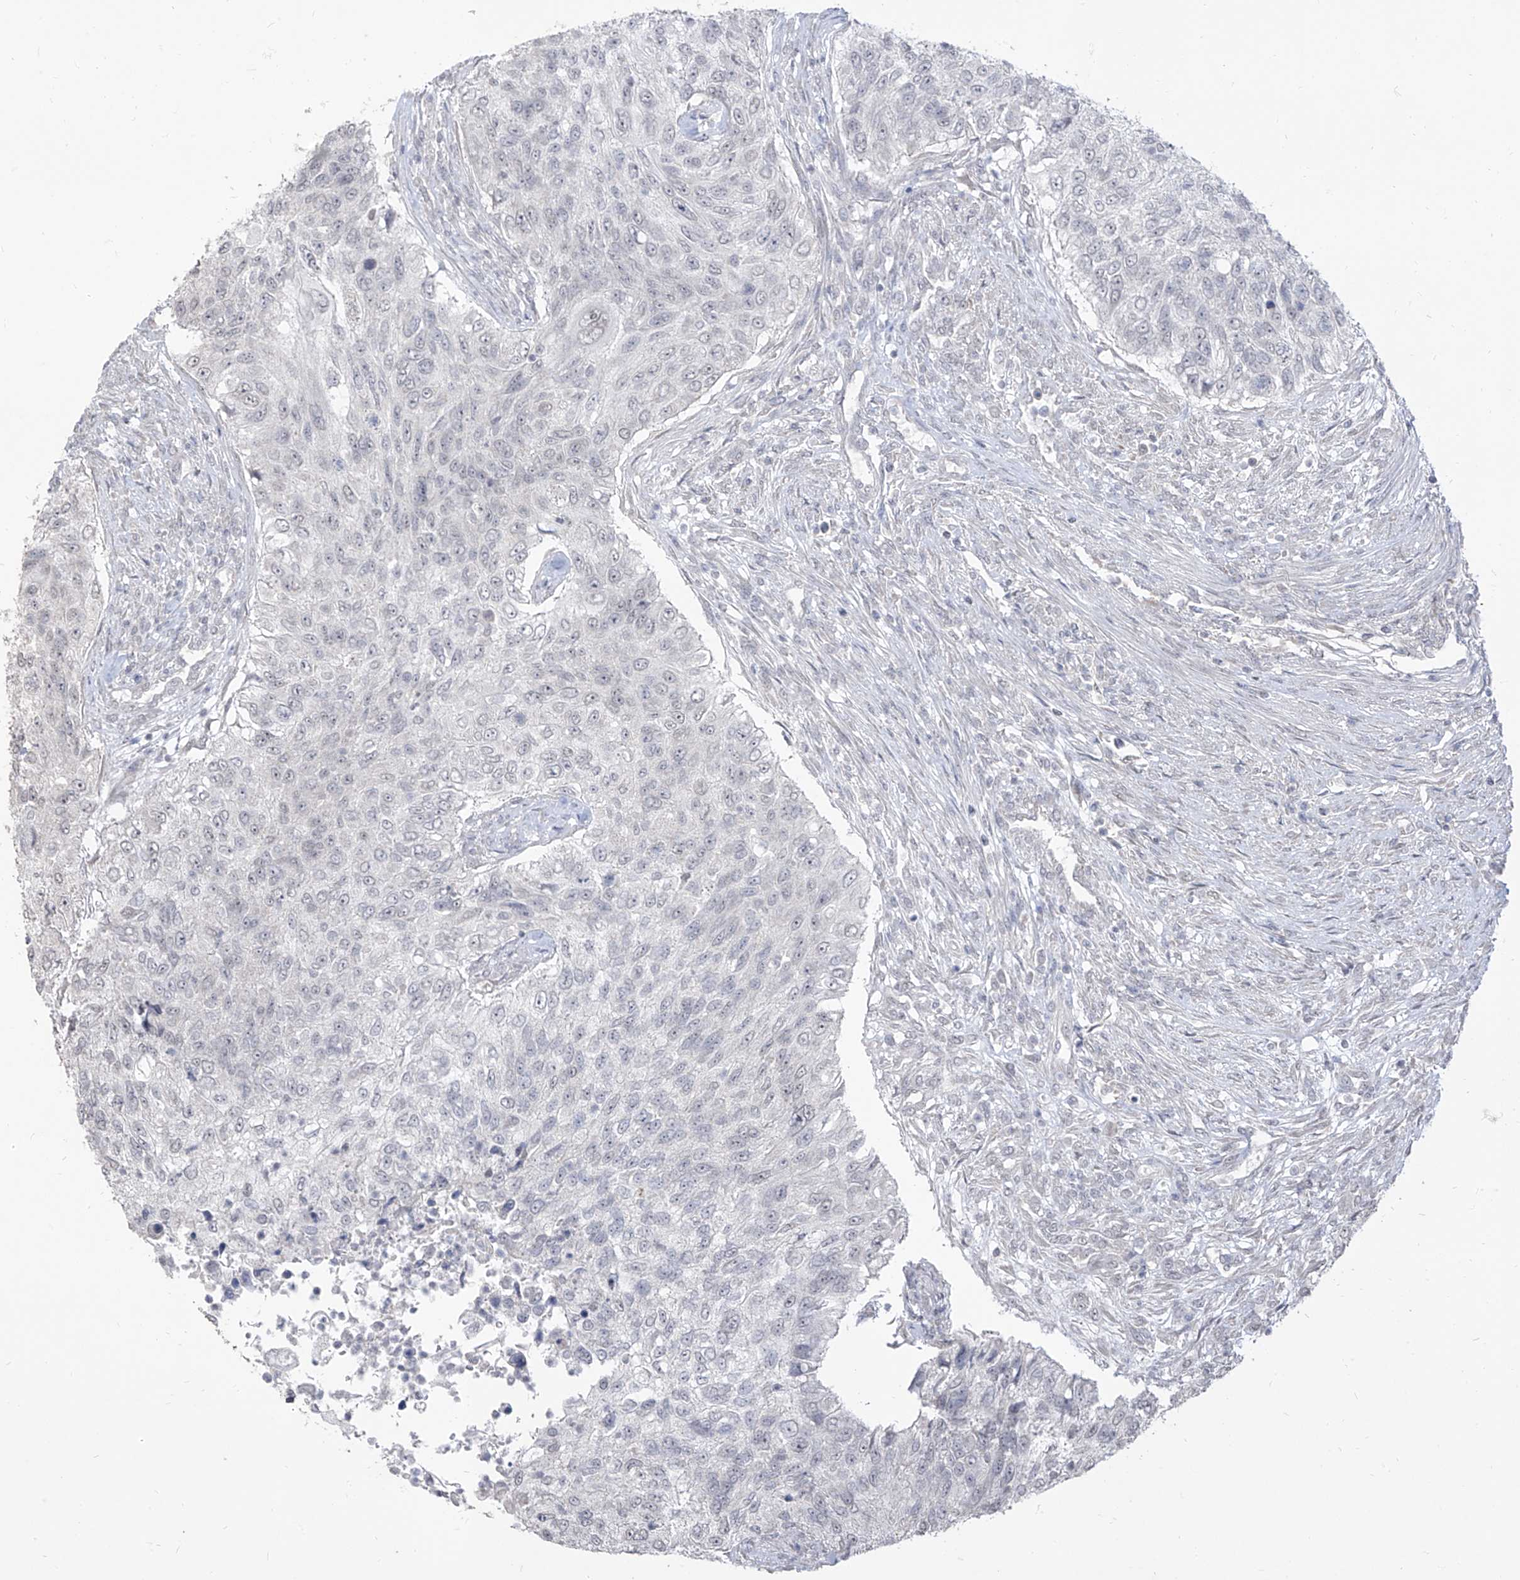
{"staining": {"intensity": "negative", "quantity": "none", "location": "none"}, "tissue": "urothelial cancer", "cell_type": "Tumor cells", "image_type": "cancer", "snomed": [{"axis": "morphology", "description": "Urothelial carcinoma, High grade"}, {"axis": "topography", "description": "Urinary bladder"}], "caption": "Protein analysis of urothelial cancer shows no significant positivity in tumor cells.", "gene": "PHF20L1", "patient": {"sex": "female", "age": 60}}